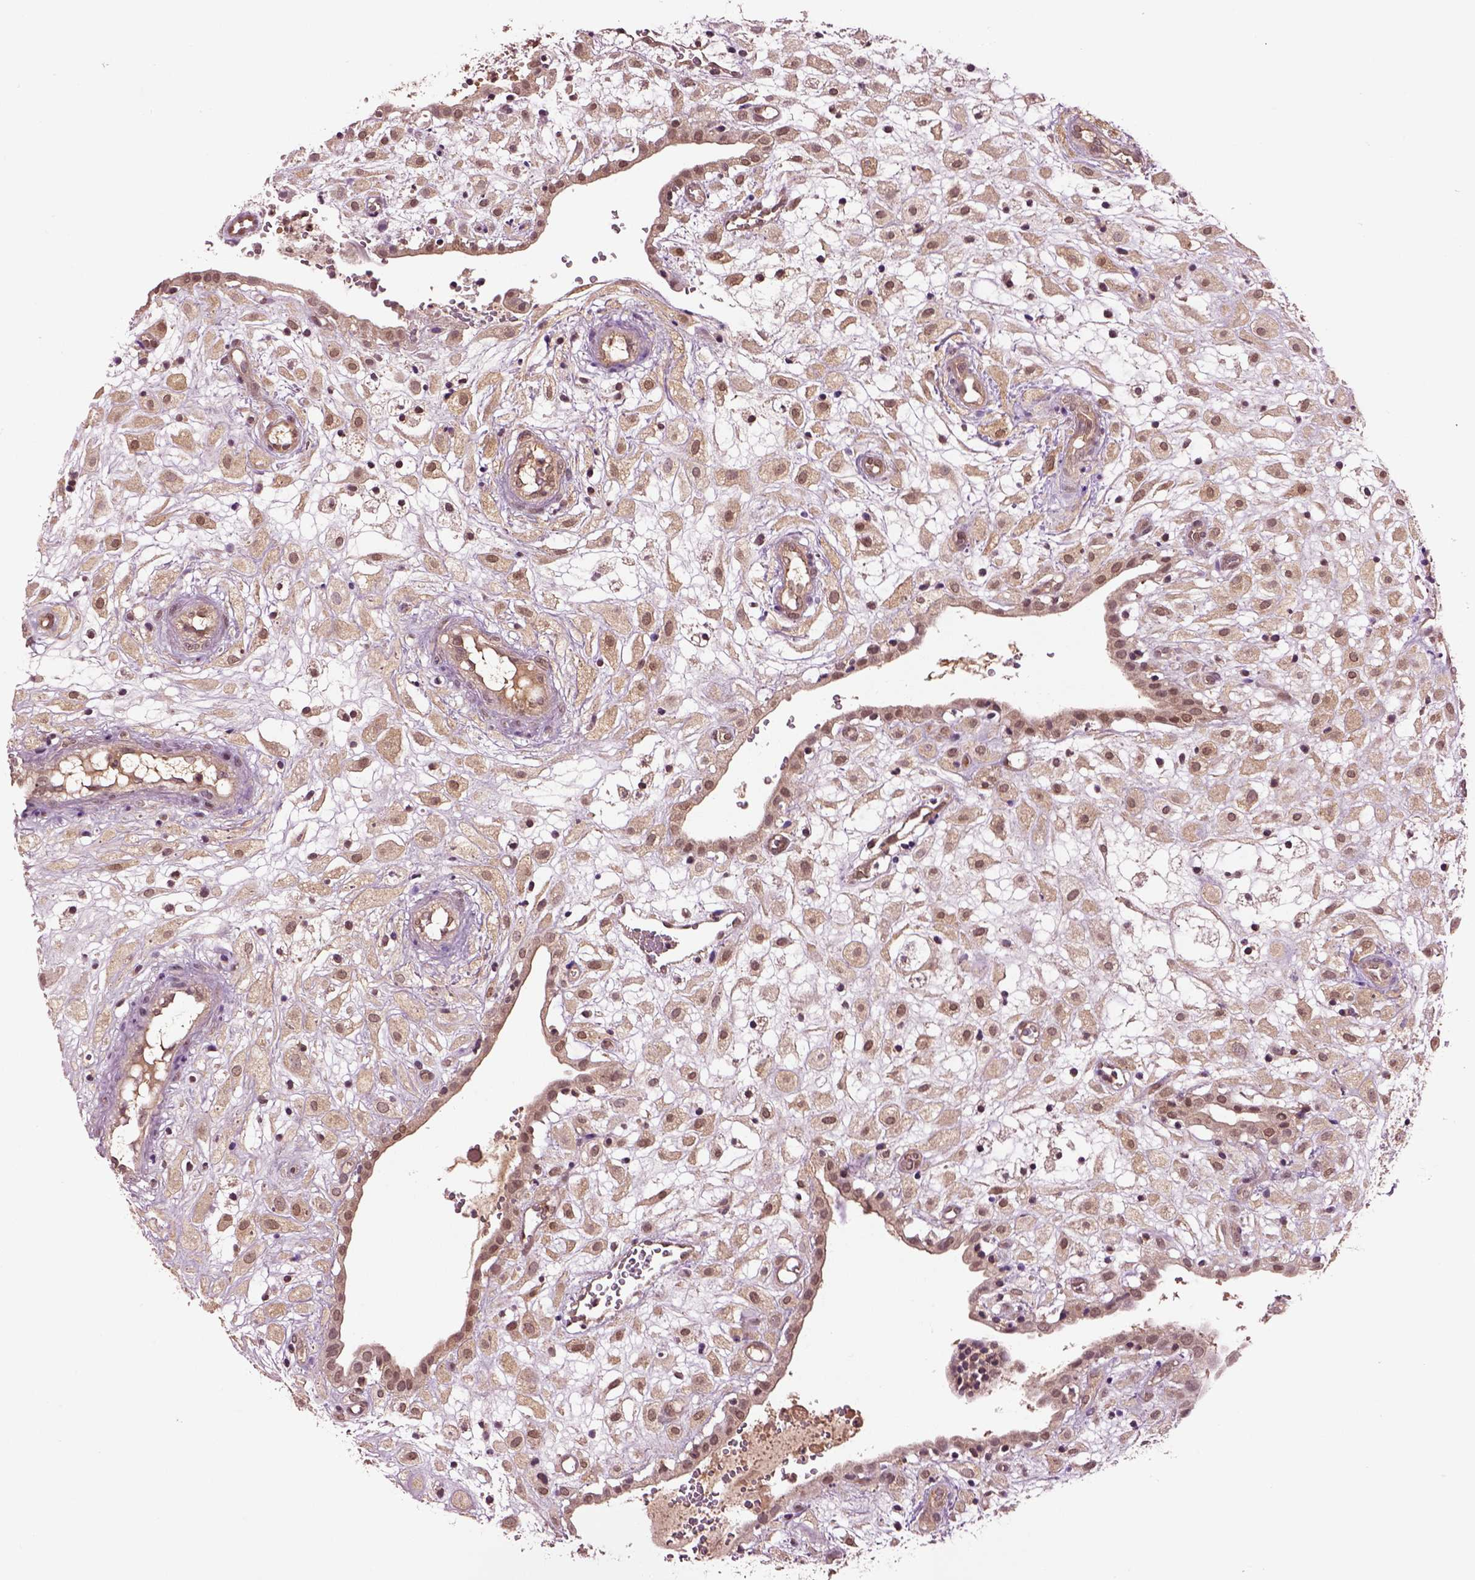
{"staining": {"intensity": "weak", "quantity": ">75%", "location": "cytoplasmic/membranous,nuclear"}, "tissue": "placenta", "cell_type": "Decidual cells", "image_type": "normal", "snomed": [{"axis": "morphology", "description": "Normal tissue, NOS"}, {"axis": "topography", "description": "Placenta"}], "caption": "Weak cytoplasmic/membranous,nuclear expression is appreciated in about >75% of decidual cells in normal placenta. (DAB = brown stain, brightfield microscopy at high magnification).", "gene": "MDP1", "patient": {"sex": "female", "age": 24}}